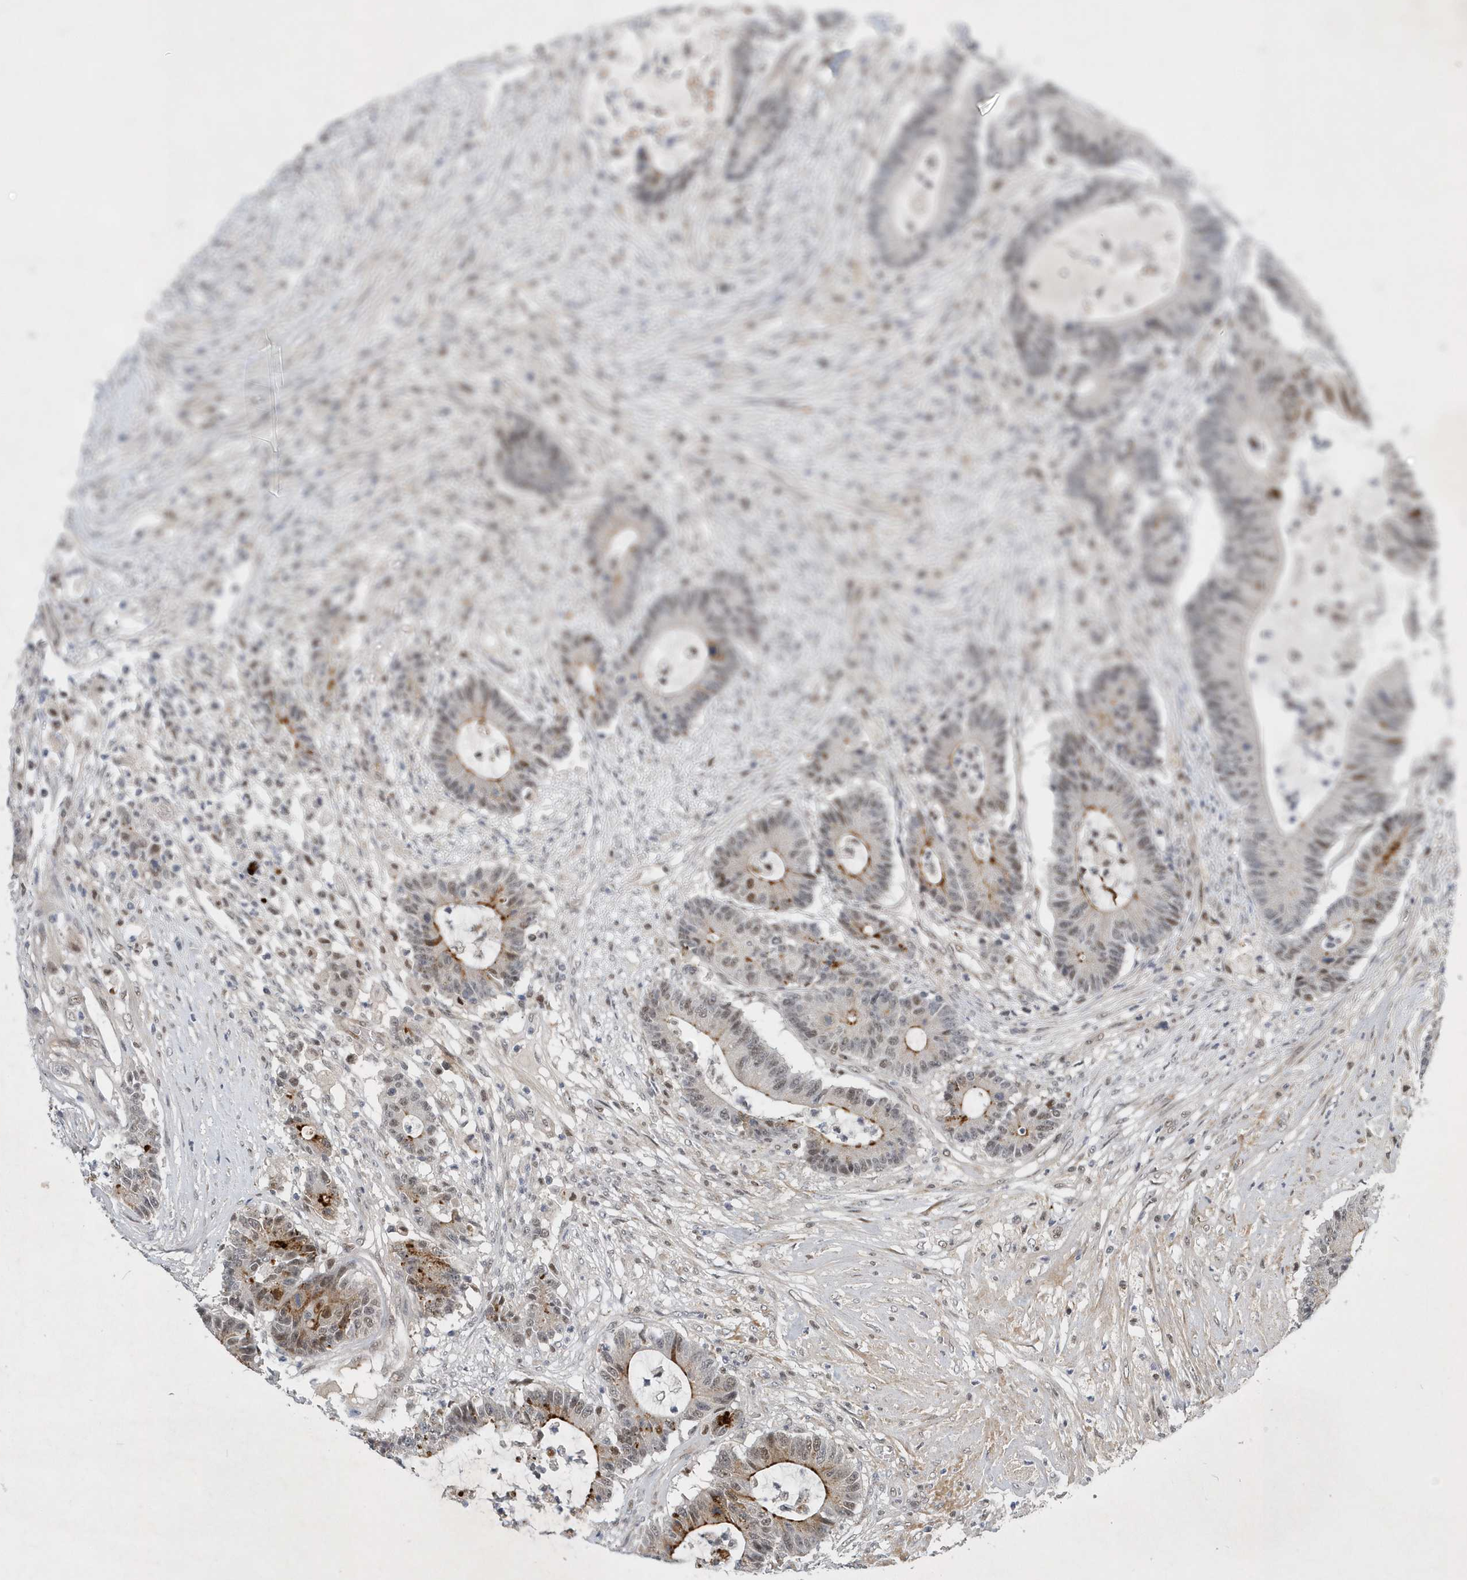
{"staining": {"intensity": "moderate", "quantity": "<25%", "location": "cytoplasmic/membranous,nuclear"}, "tissue": "colorectal cancer", "cell_type": "Tumor cells", "image_type": "cancer", "snomed": [{"axis": "morphology", "description": "Adenocarcinoma, NOS"}, {"axis": "topography", "description": "Colon"}], "caption": "High-magnification brightfield microscopy of colorectal adenocarcinoma stained with DAB (3,3'-diaminobenzidine) (brown) and counterstained with hematoxylin (blue). tumor cells exhibit moderate cytoplasmic/membranous and nuclear expression is appreciated in about<25% of cells.", "gene": "FAM217A", "patient": {"sex": "female", "age": 84}}